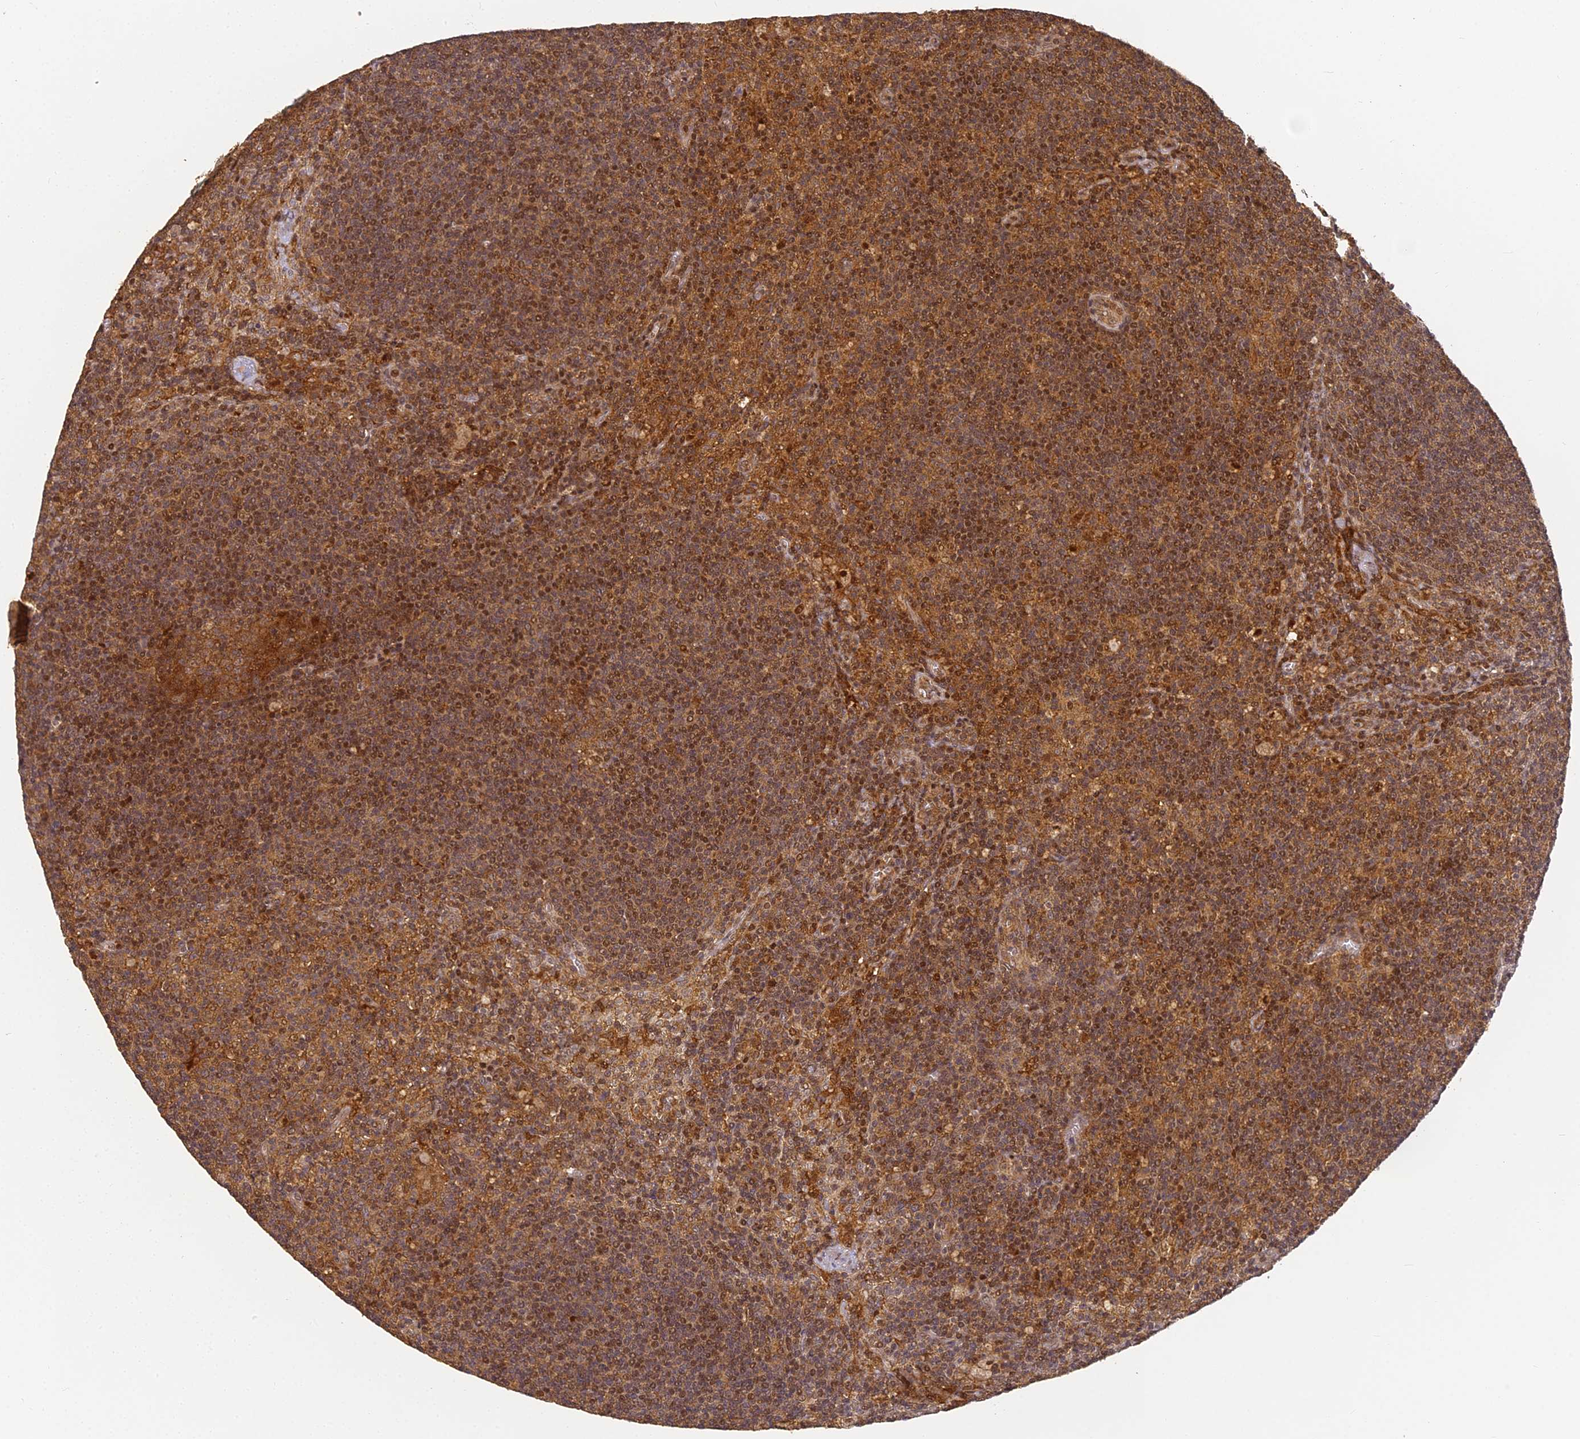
{"staining": {"intensity": "moderate", "quantity": ">75%", "location": "cytoplasmic/membranous,nuclear"}, "tissue": "lymph node", "cell_type": "Germinal center cells", "image_type": "normal", "snomed": [{"axis": "morphology", "description": "Normal tissue, NOS"}, {"axis": "topography", "description": "Lymph node"}], "caption": "Lymph node stained with a brown dye exhibits moderate cytoplasmic/membranous,nuclear positive staining in approximately >75% of germinal center cells.", "gene": "ENSG00000268870", "patient": {"sex": "male", "age": 69}}